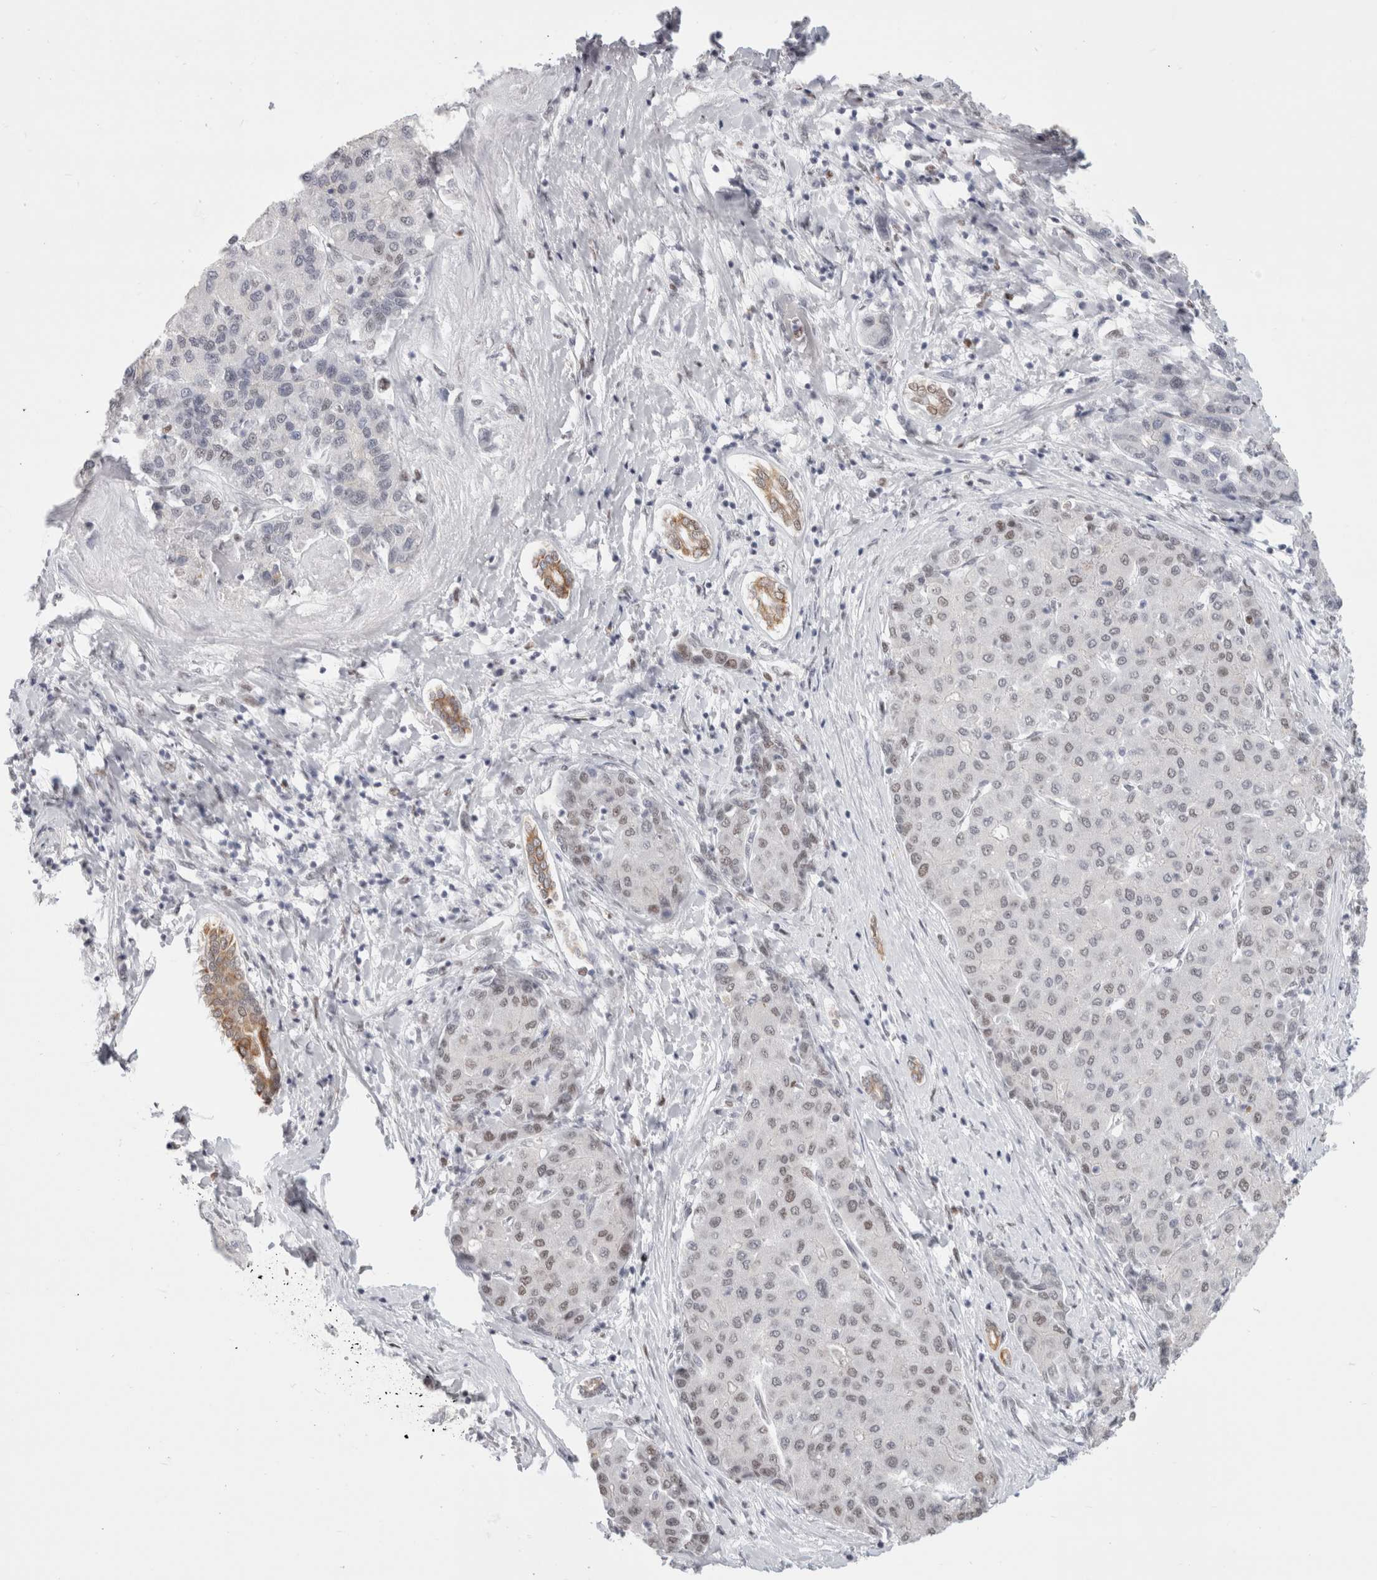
{"staining": {"intensity": "weak", "quantity": "<25%", "location": "nuclear"}, "tissue": "liver cancer", "cell_type": "Tumor cells", "image_type": "cancer", "snomed": [{"axis": "morphology", "description": "Carcinoma, Hepatocellular, NOS"}, {"axis": "topography", "description": "Liver"}], "caption": "Liver cancer was stained to show a protein in brown. There is no significant staining in tumor cells.", "gene": "SMARCC1", "patient": {"sex": "male", "age": 65}}